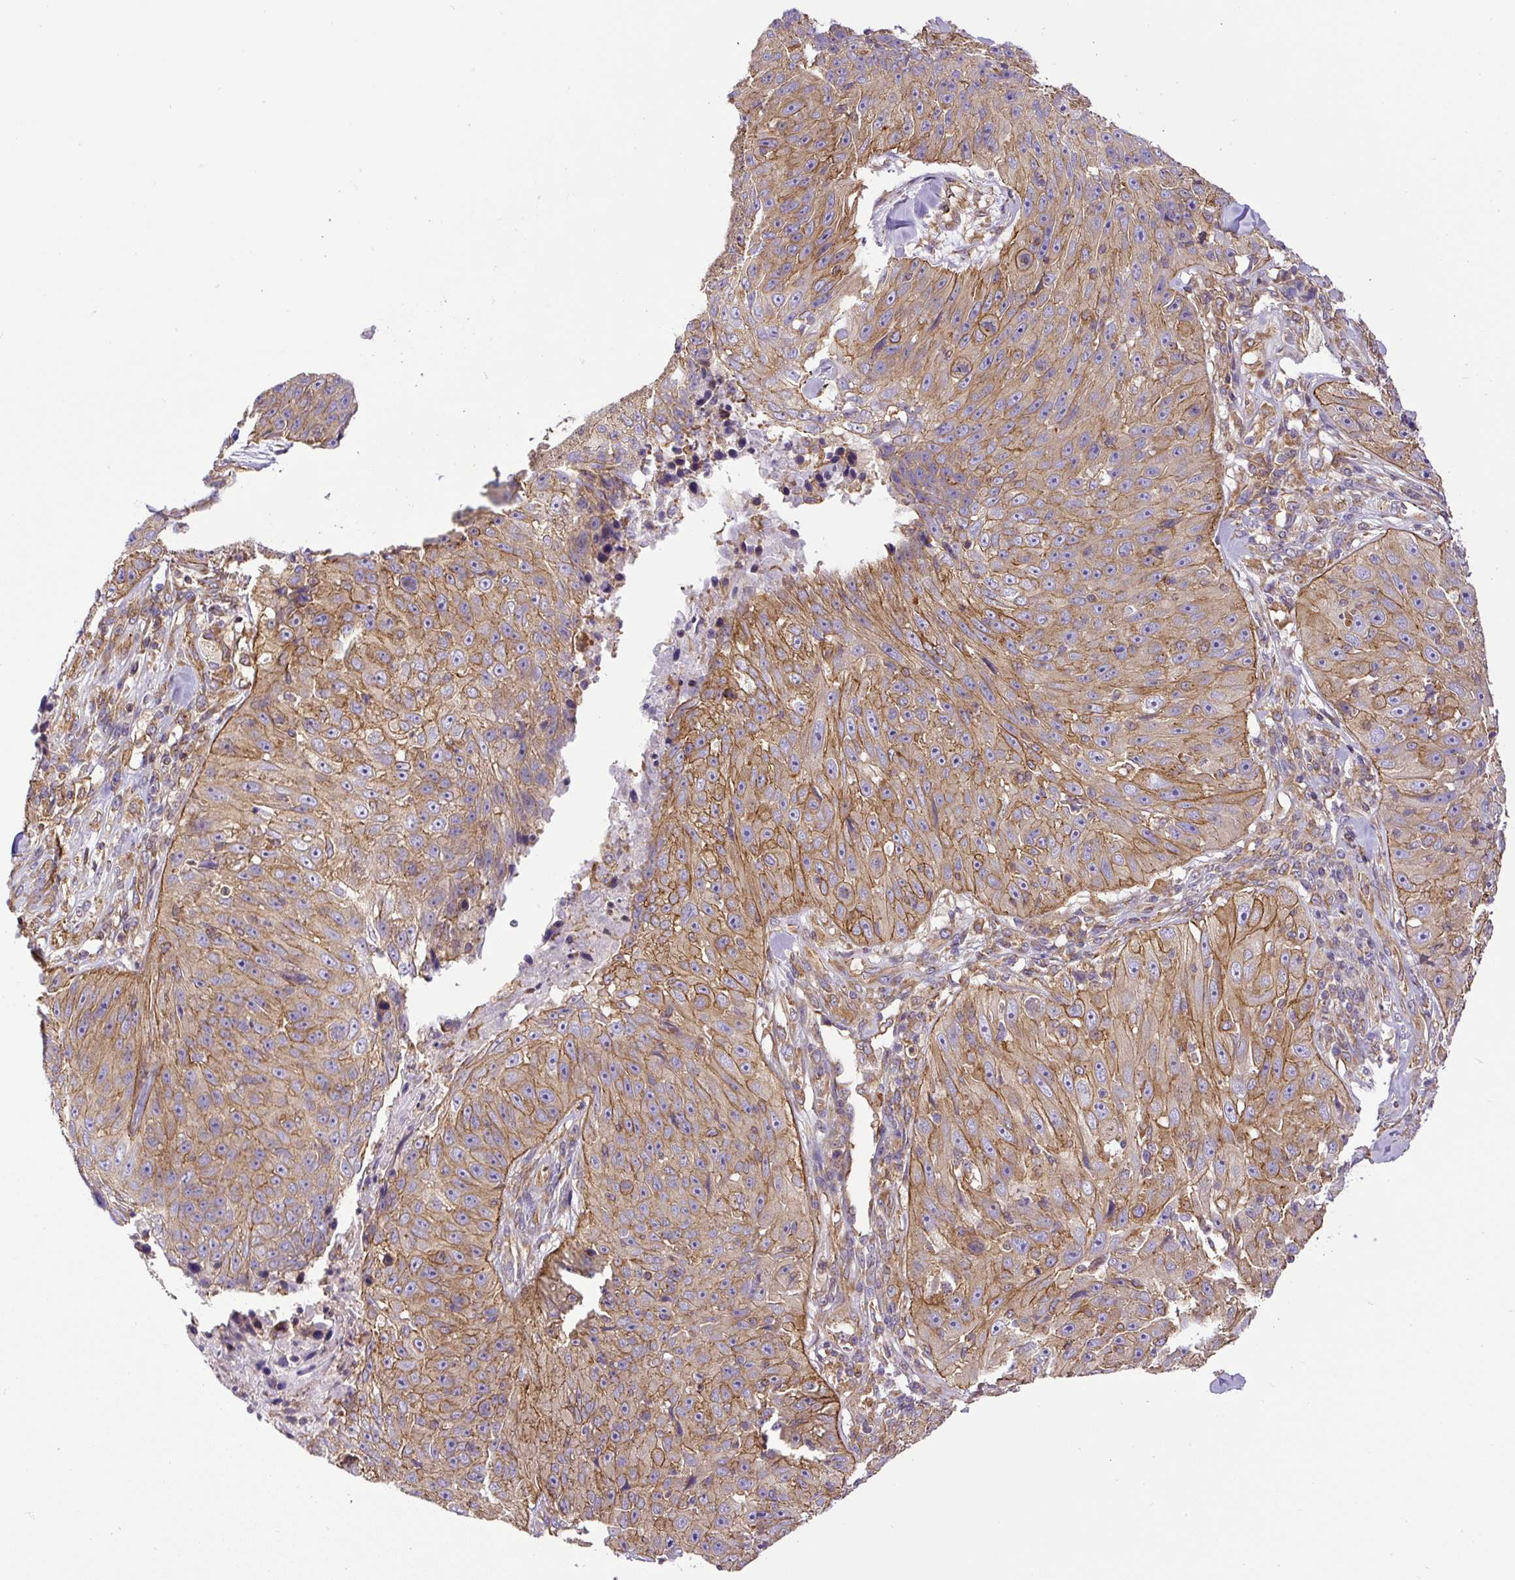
{"staining": {"intensity": "moderate", "quantity": ">75%", "location": "cytoplasmic/membranous"}, "tissue": "skin cancer", "cell_type": "Tumor cells", "image_type": "cancer", "snomed": [{"axis": "morphology", "description": "Squamous cell carcinoma, NOS"}, {"axis": "topography", "description": "Skin"}], "caption": "About >75% of tumor cells in skin squamous cell carcinoma reveal moderate cytoplasmic/membranous protein expression as visualized by brown immunohistochemical staining.", "gene": "DCTN1", "patient": {"sex": "female", "age": 87}}